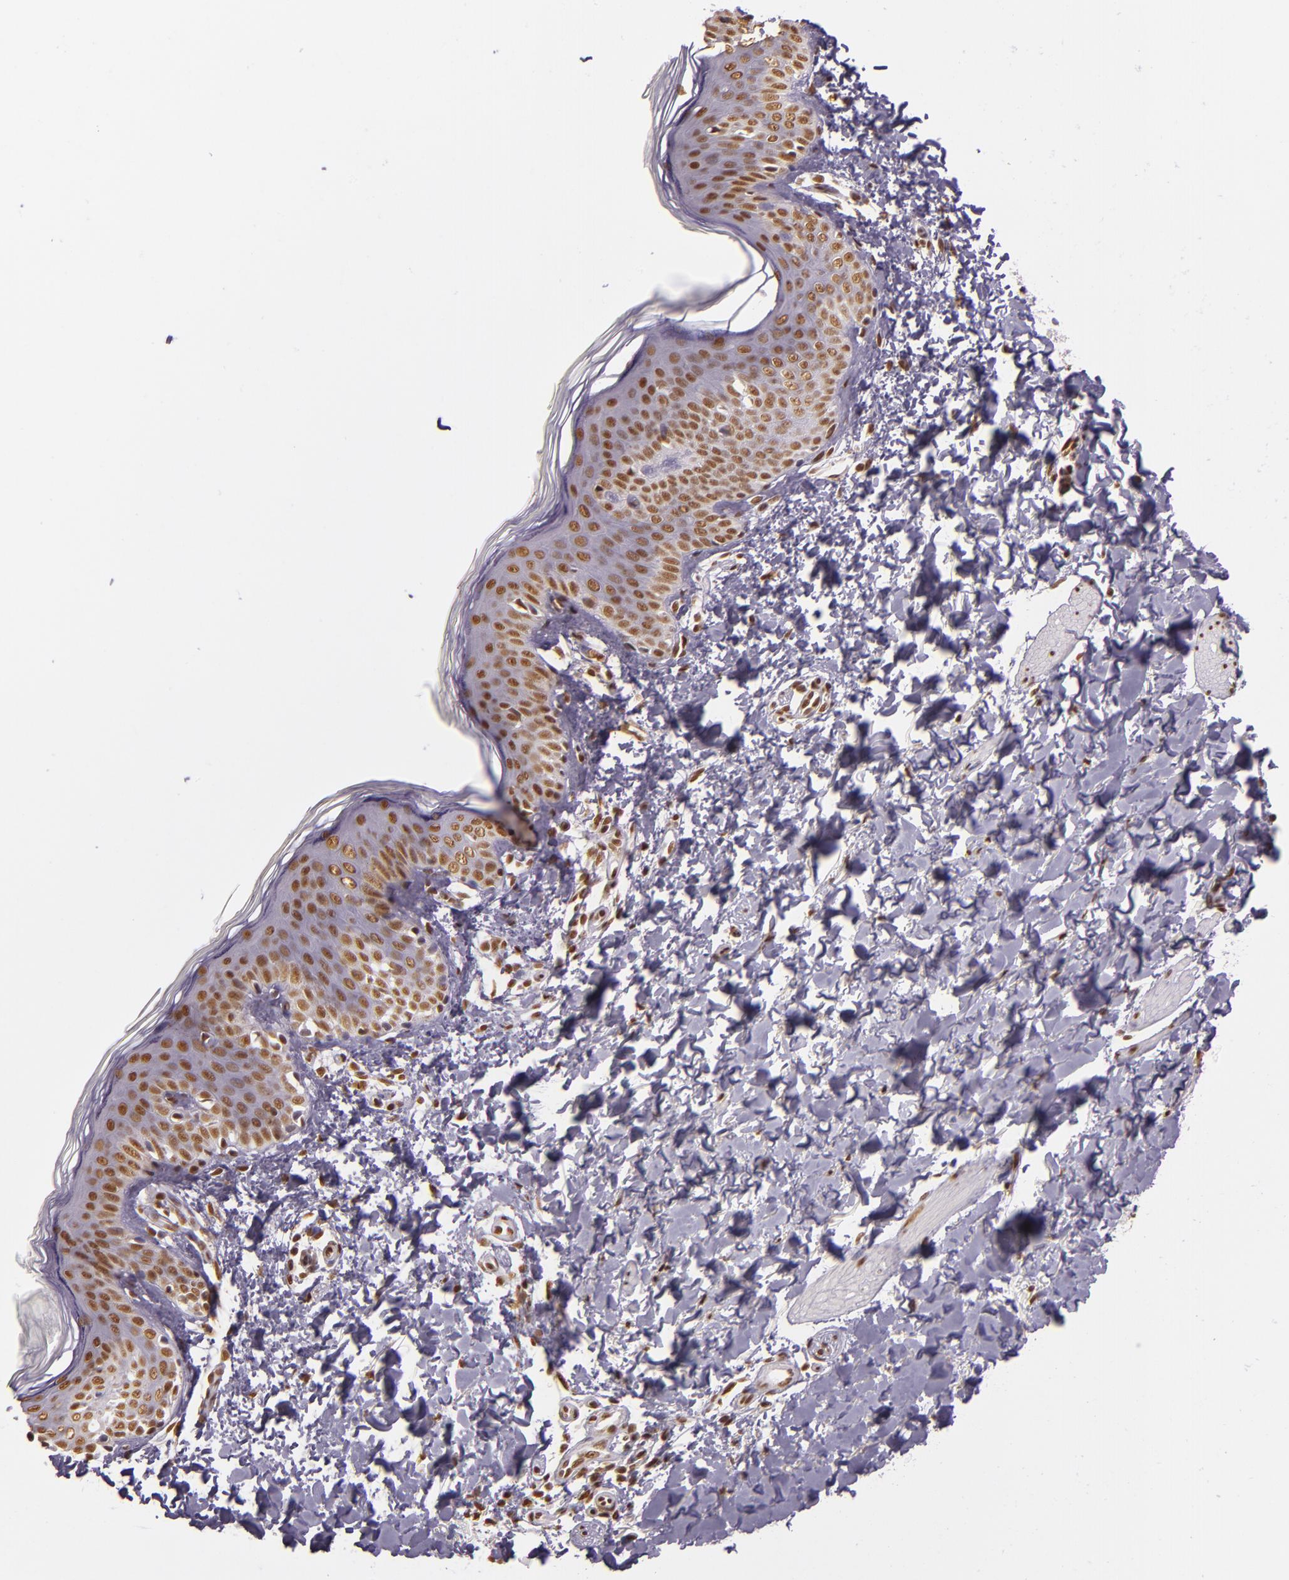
{"staining": {"intensity": "moderate", "quantity": ">75%", "location": "nuclear"}, "tissue": "skin", "cell_type": "Fibroblasts", "image_type": "normal", "snomed": [{"axis": "morphology", "description": "Normal tissue, NOS"}, {"axis": "topography", "description": "Skin"}], "caption": "About >75% of fibroblasts in benign human skin demonstrate moderate nuclear protein expression as visualized by brown immunohistochemical staining.", "gene": "USF1", "patient": {"sex": "female", "age": 4}}